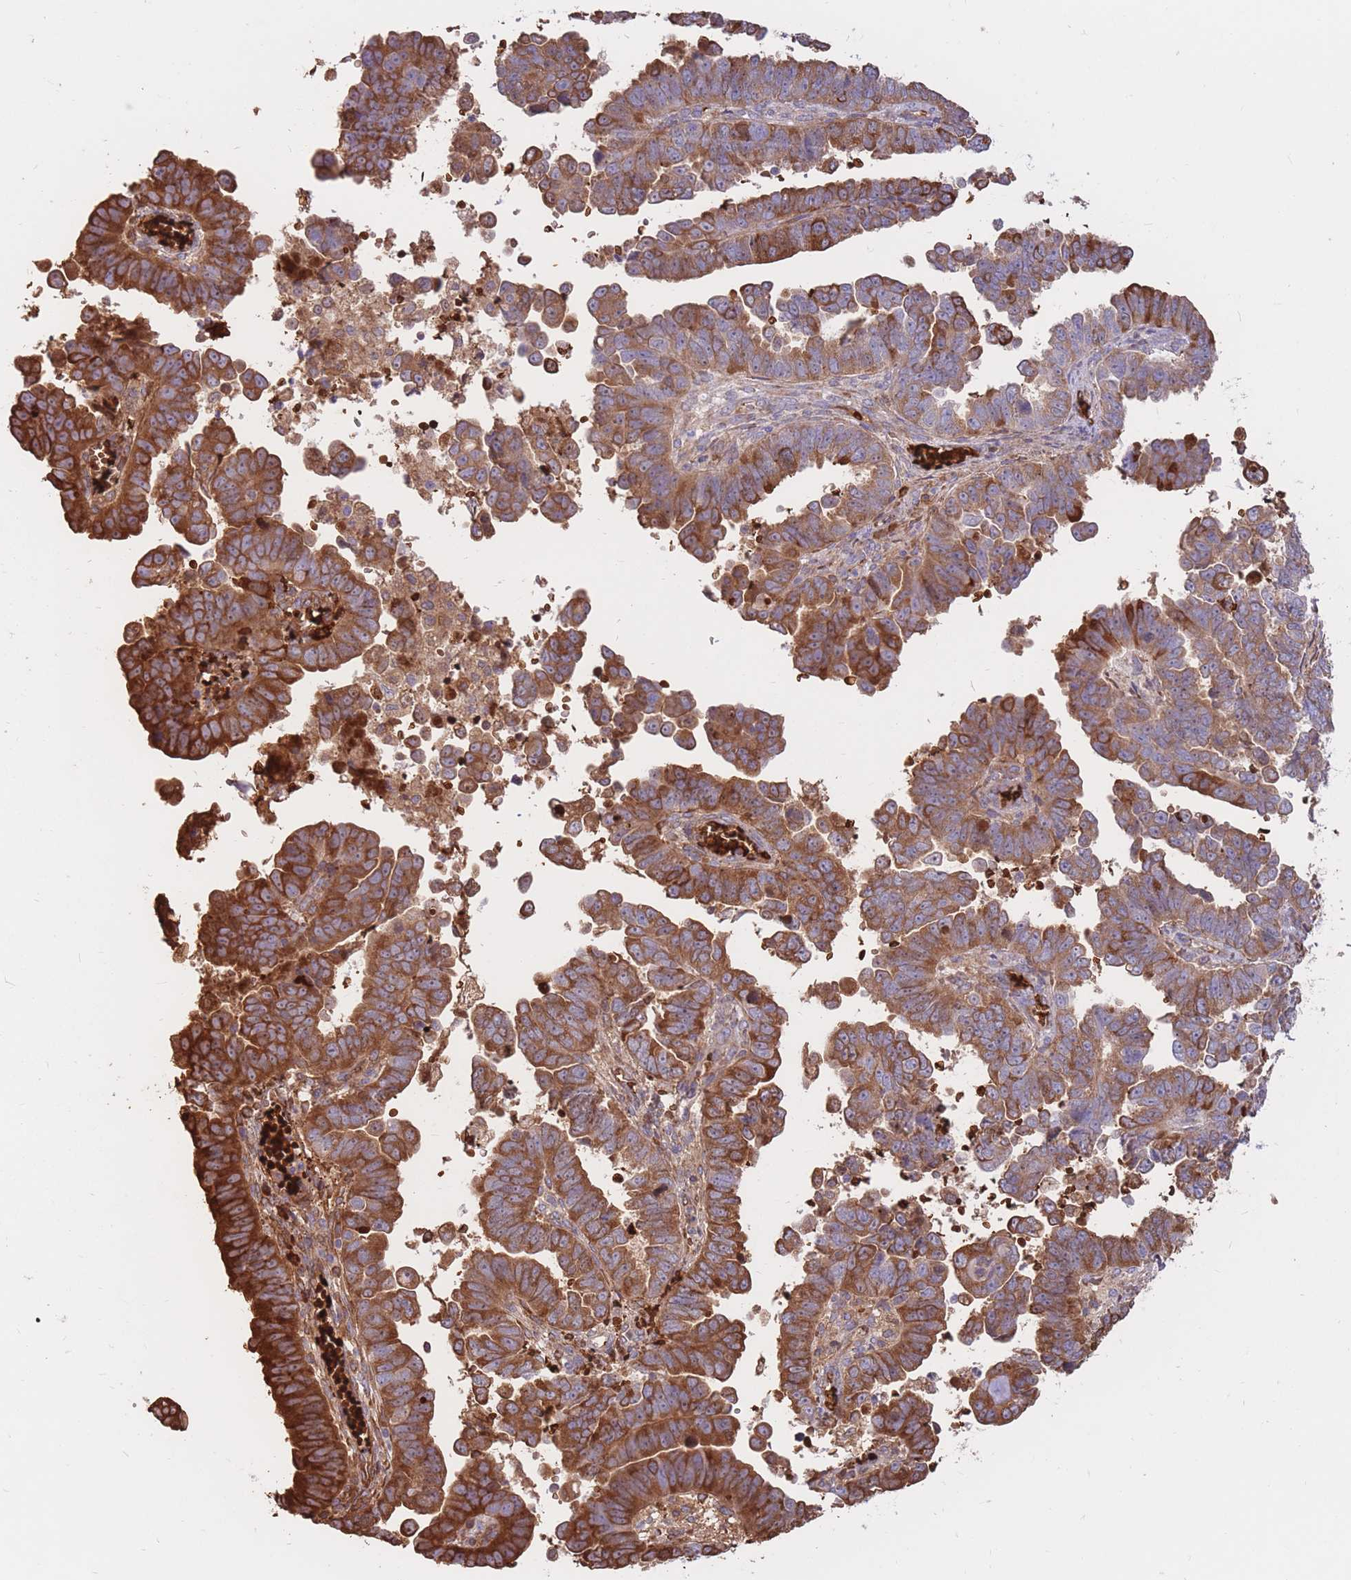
{"staining": {"intensity": "strong", "quantity": ">75%", "location": "cytoplasmic/membranous"}, "tissue": "endometrial cancer", "cell_type": "Tumor cells", "image_type": "cancer", "snomed": [{"axis": "morphology", "description": "Adenocarcinoma, NOS"}, {"axis": "topography", "description": "Endometrium"}], "caption": "A micrograph of adenocarcinoma (endometrial) stained for a protein displays strong cytoplasmic/membranous brown staining in tumor cells.", "gene": "ATP10D", "patient": {"sex": "female", "age": 75}}